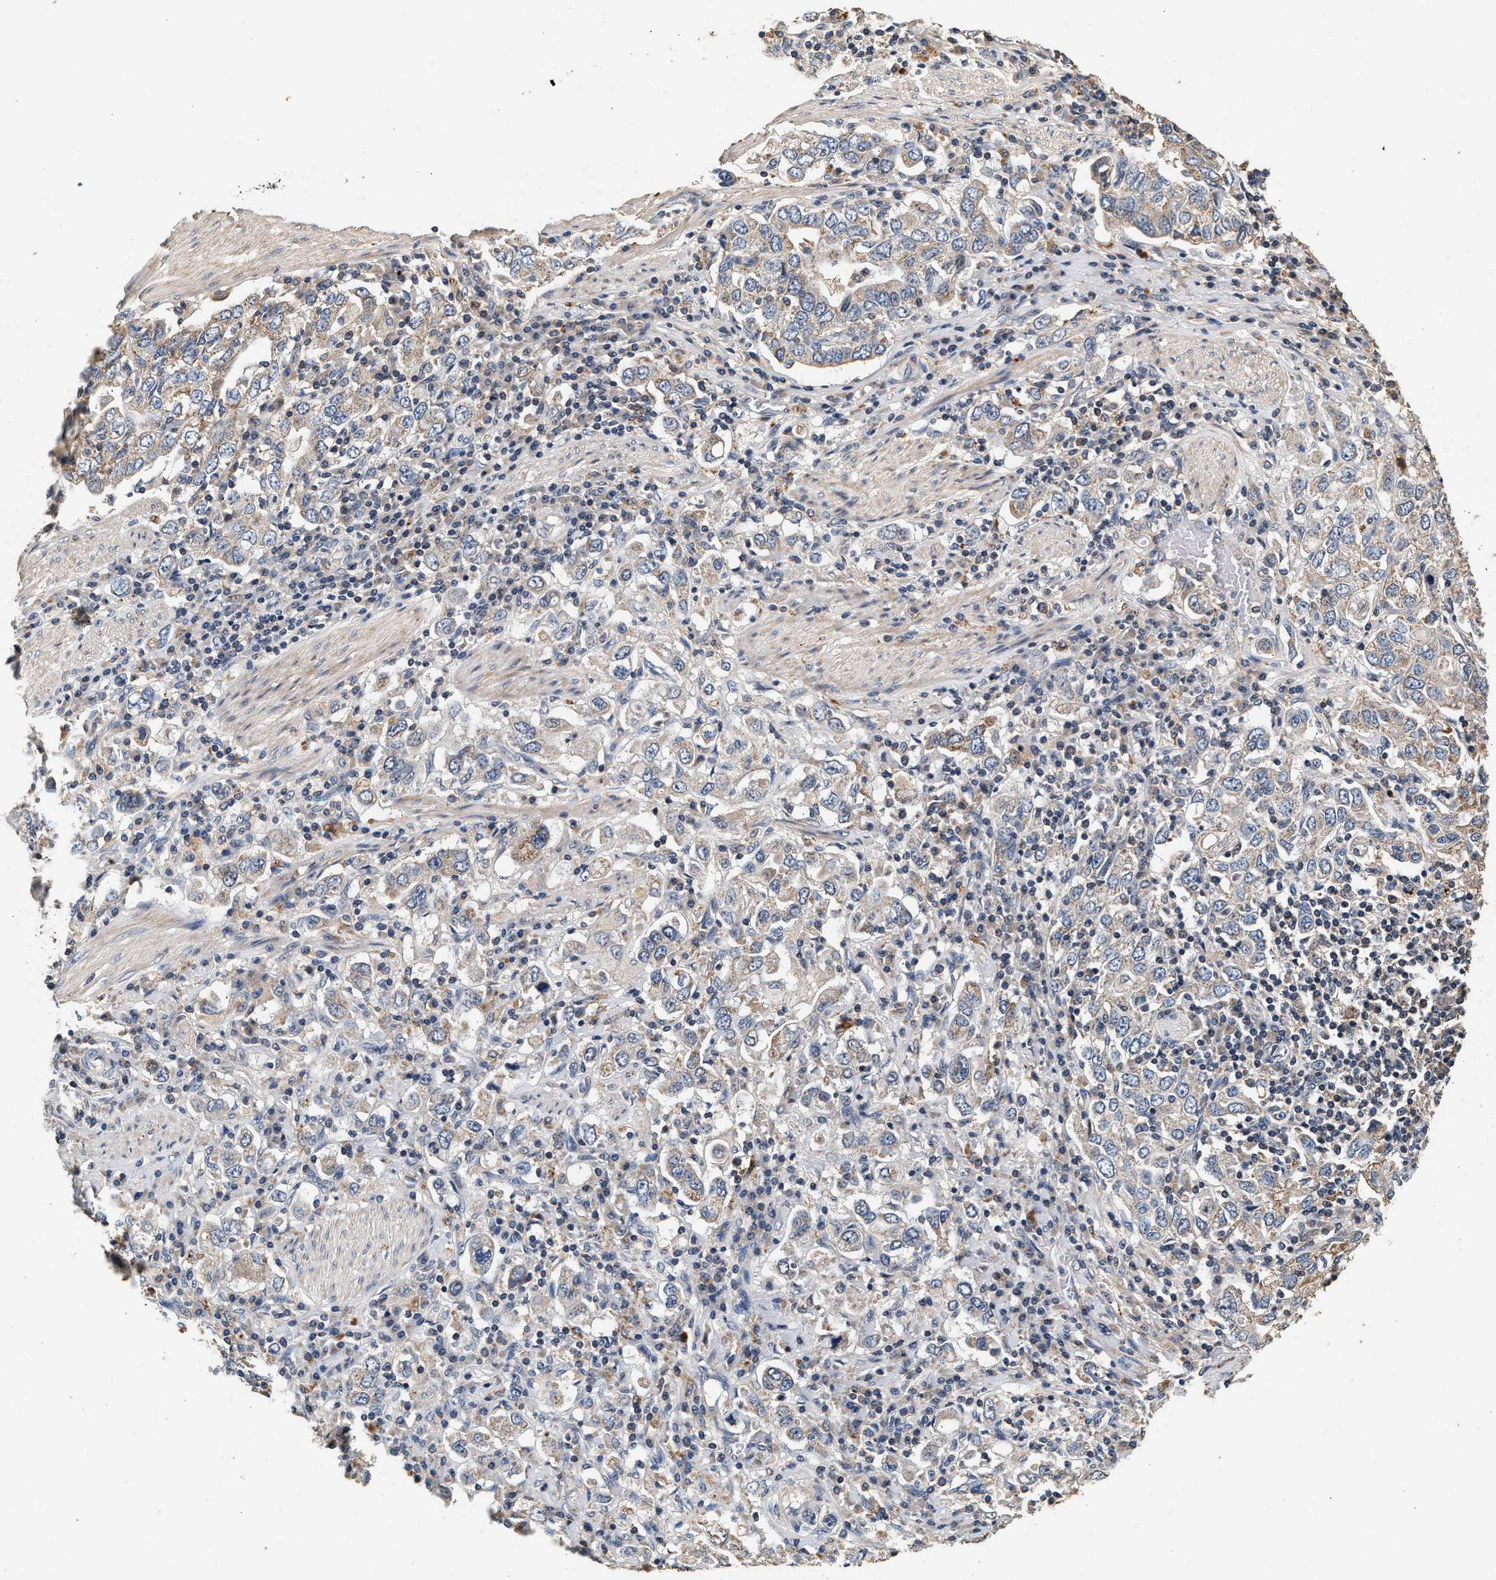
{"staining": {"intensity": "weak", "quantity": "<25%", "location": "cytoplasmic/membranous"}, "tissue": "stomach cancer", "cell_type": "Tumor cells", "image_type": "cancer", "snomed": [{"axis": "morphology", "description": "Adenocarcinoma, NOS"}, {"axis": "topography", "description": "Stomach, upper"}], "caption": "Tumor cells show no significant expression in stomach adenocarcinoma.", "gene": "PTGR3", "patient": {"sex": "male", "age": 62}}